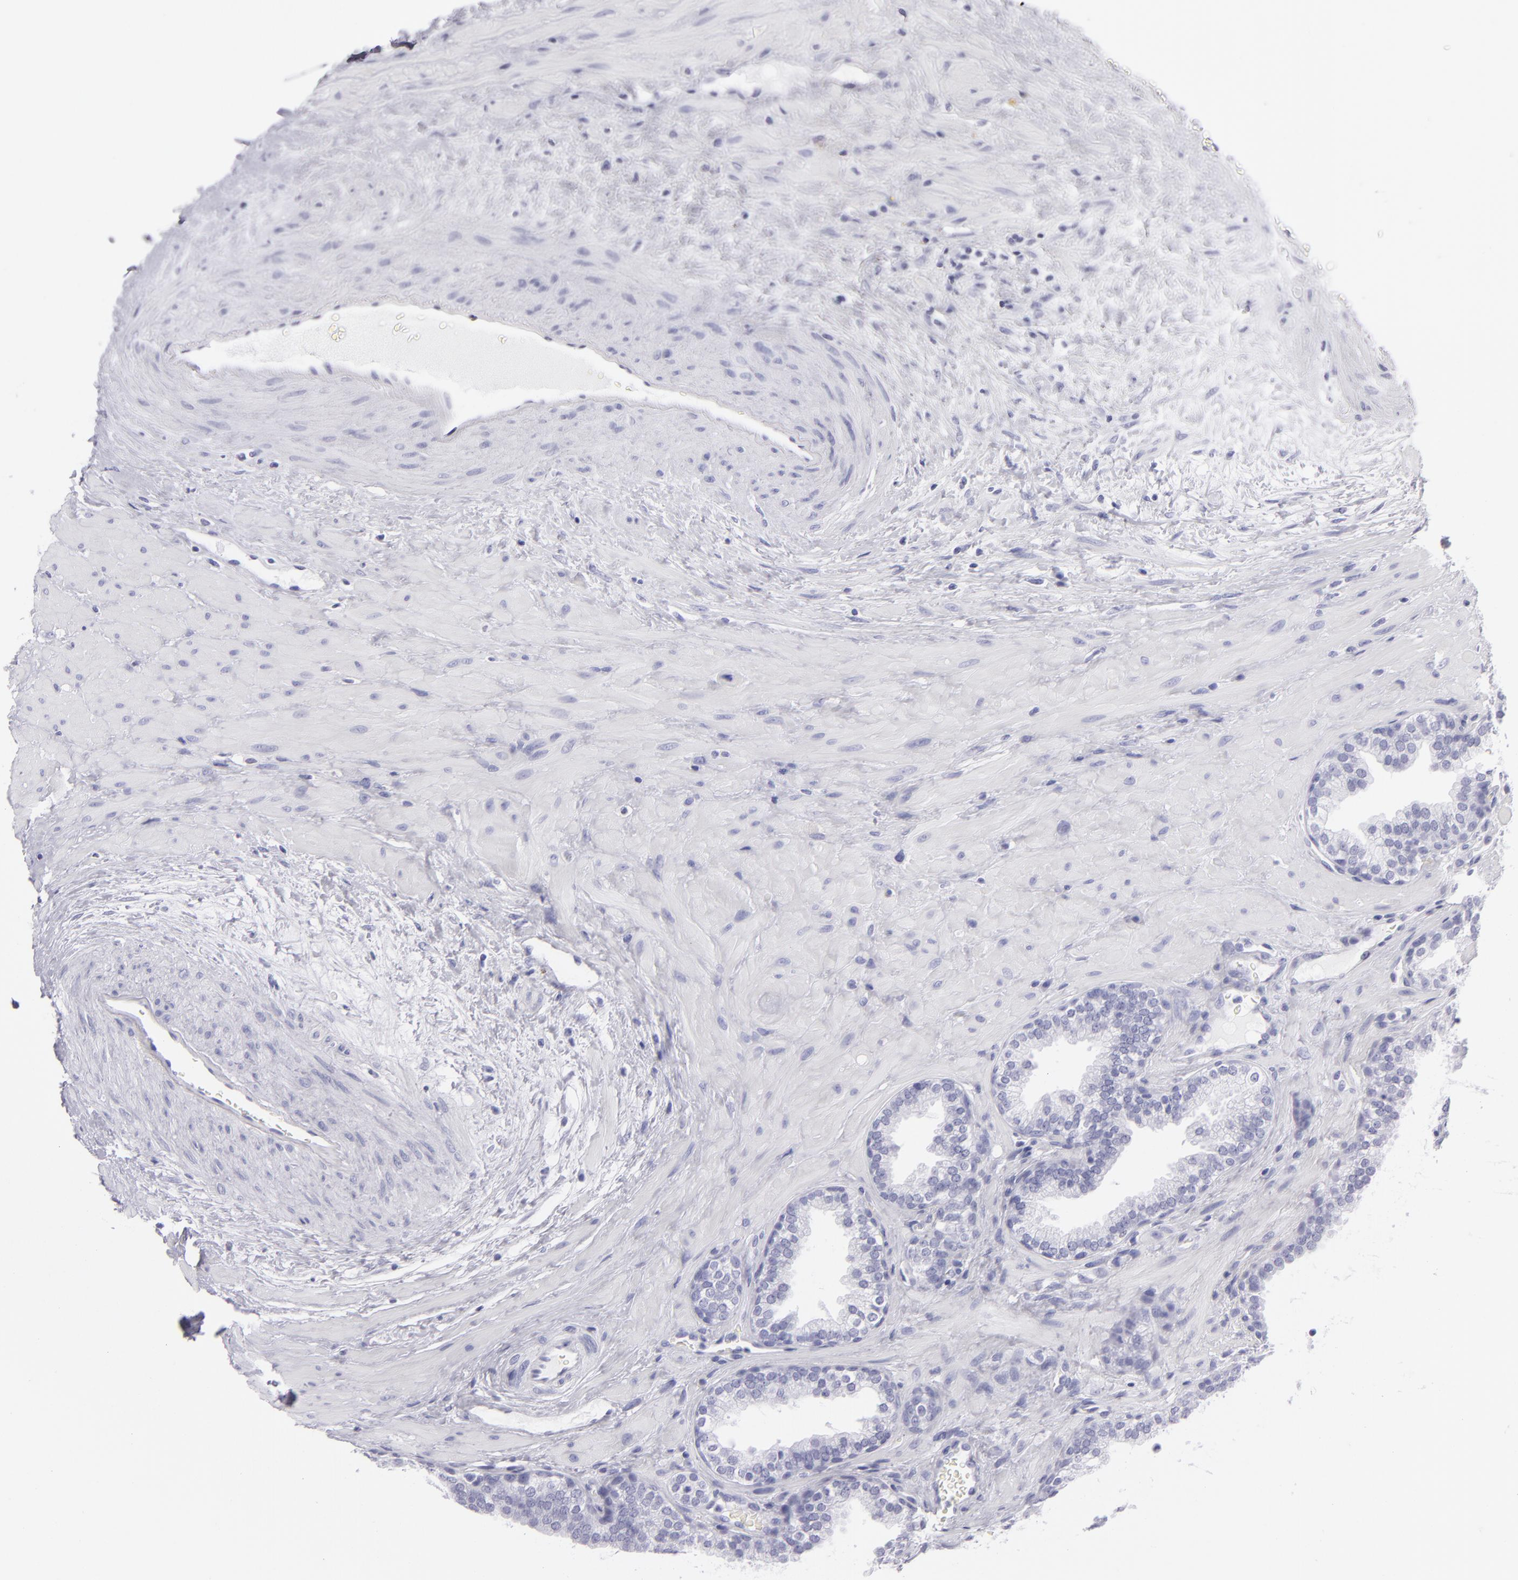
{"staining": {"intensity": "negative", "quantity": "none", "location": "none"}, "tissue": "prostate", "cell_type": "Glandular cells", "image_type": "normal", "snomed": [{"axis": "morphology", "description": "Normal tissue, NOS"}, {"axis": "topography", "description": "Prostate"}], "caption": "Immunohistochemistry (IHC) micrograph of unremarkable prostate: human prostate stained with DAB shows no significant protein expression in glandular cells.", "gene": "PVALB", "patient": {"sex": "male", "age": 51}}